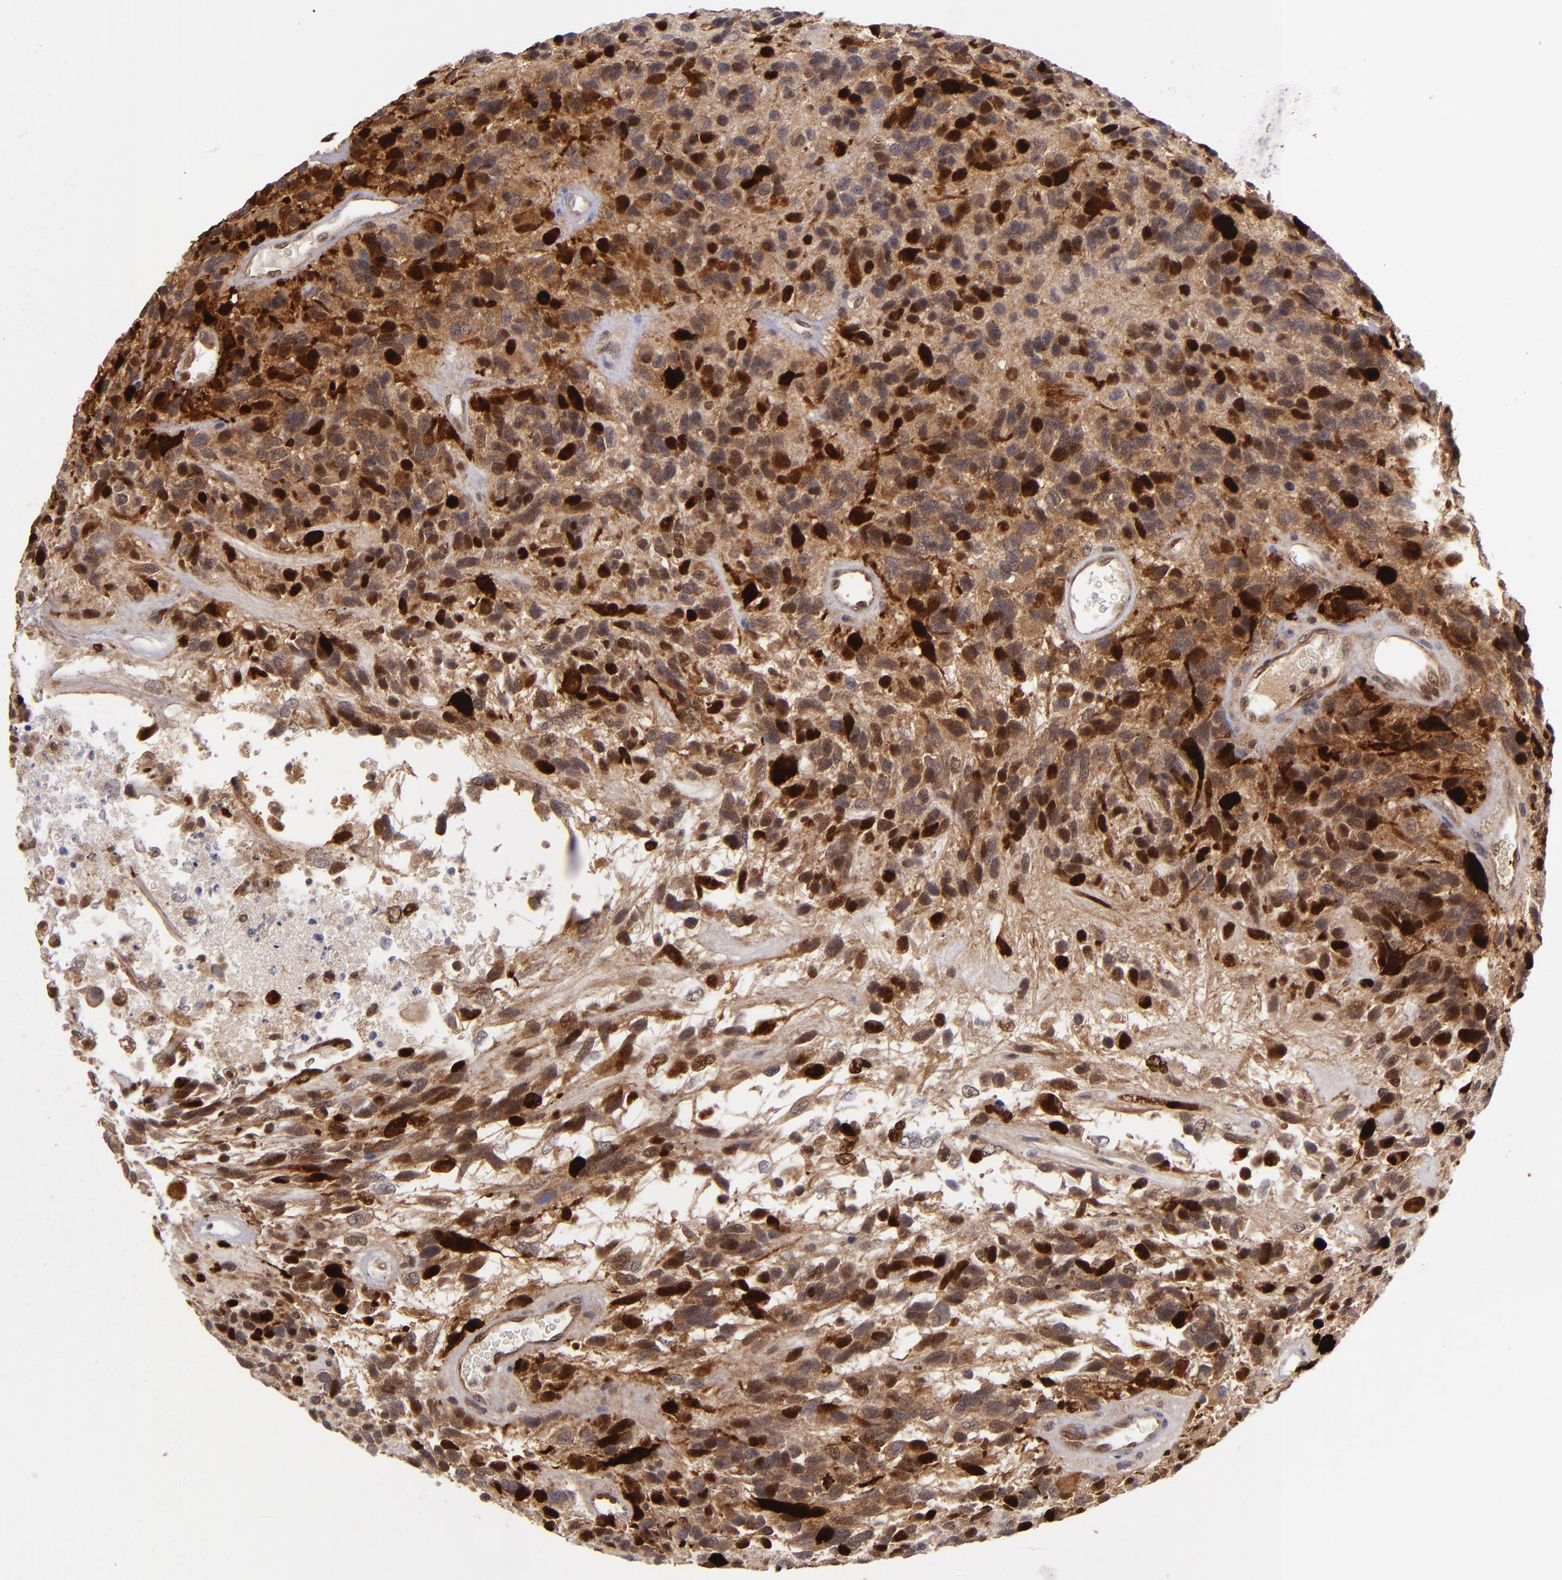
{"staining": {"intensity": "strong", "quantity": ">75%", "location": "cytoplasmic/membranous"}, "tissue": "glioma", "cell_type": "Tumor cells", "image_type": "cancer", "snomed": [{"axis": "morphology", "description": "Glioma, malignant, High grade"}, {"axis": "topography", "description": "Brain"}], "caption": "This is a photomicrograph of immunohistochemistry (IHC) staining of glioma, which shows strong staining in the cytoplasmic/membranous of tumor cells.", "gene": "PTPN13", "patient": {"sex": "male", "age": 77}}